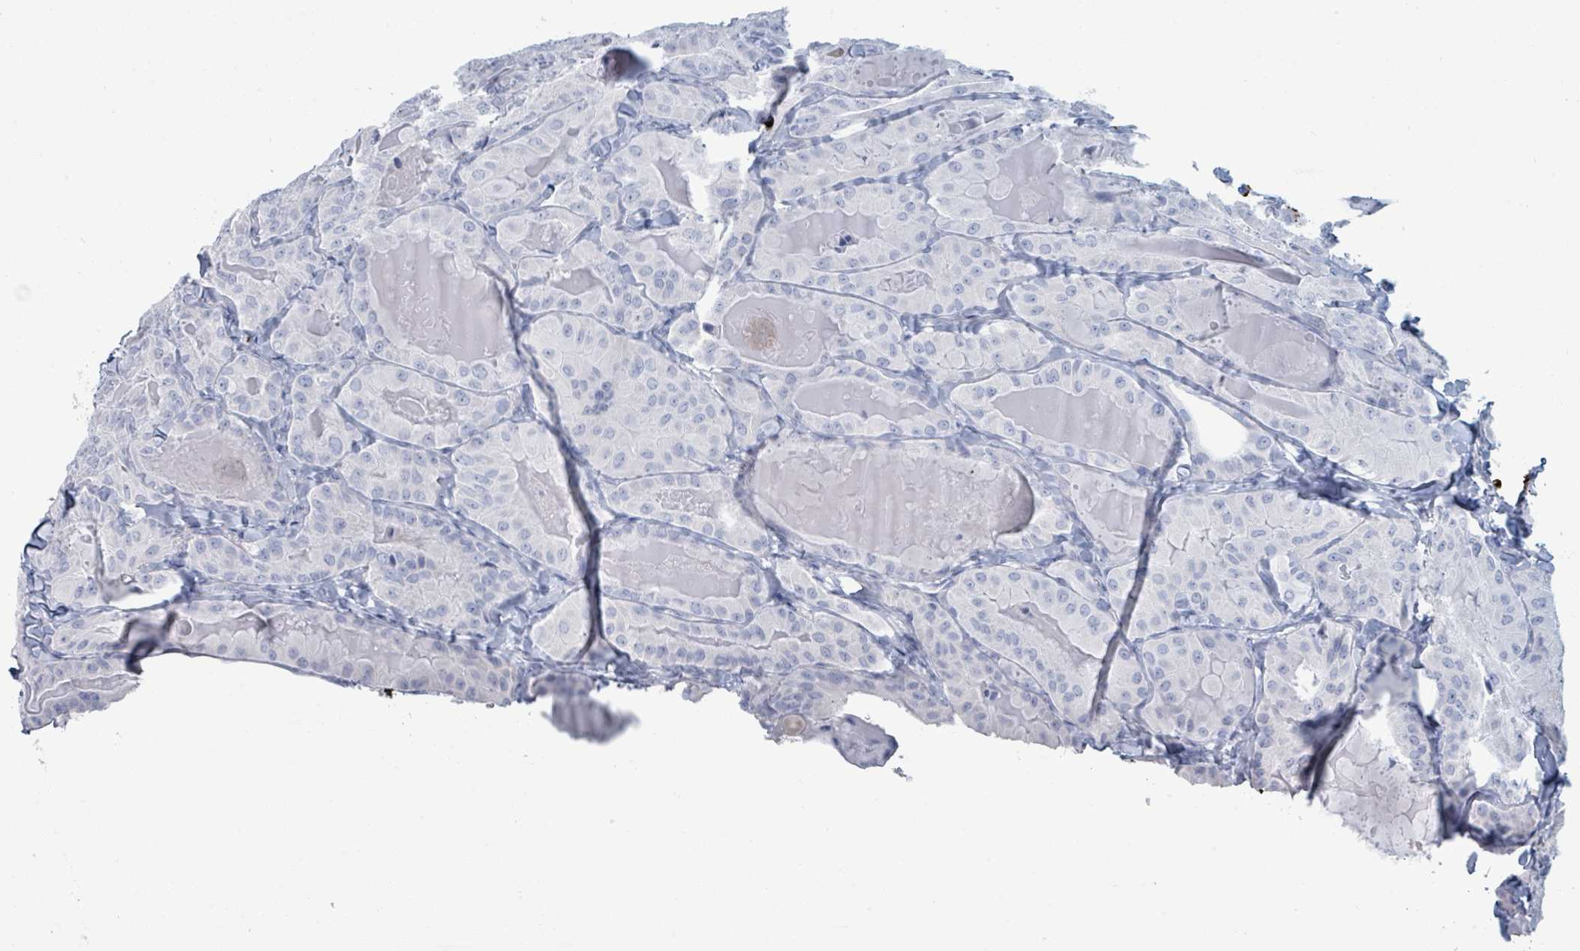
{"staining": {"intensity": "negative", "quantity": "none", "location": "none"}, "tissue": "thyroid cancer", "cell_type": "Tumor cells", "image_type": "cancer", "snomed": [{"axis": "morphology", "description": "Papillary adenocarcinoma, NOS"}, {"axis": "topography", "description": "Thyroid gland"}], "caption": "DAB (3,3'-diaminobenzidine) immunohistochemical staining of thyroid cancer demonstrates no significant expression in tumor cells.", "gene": "VPS13D", "patient": {"sex": "female", "age": 68}}